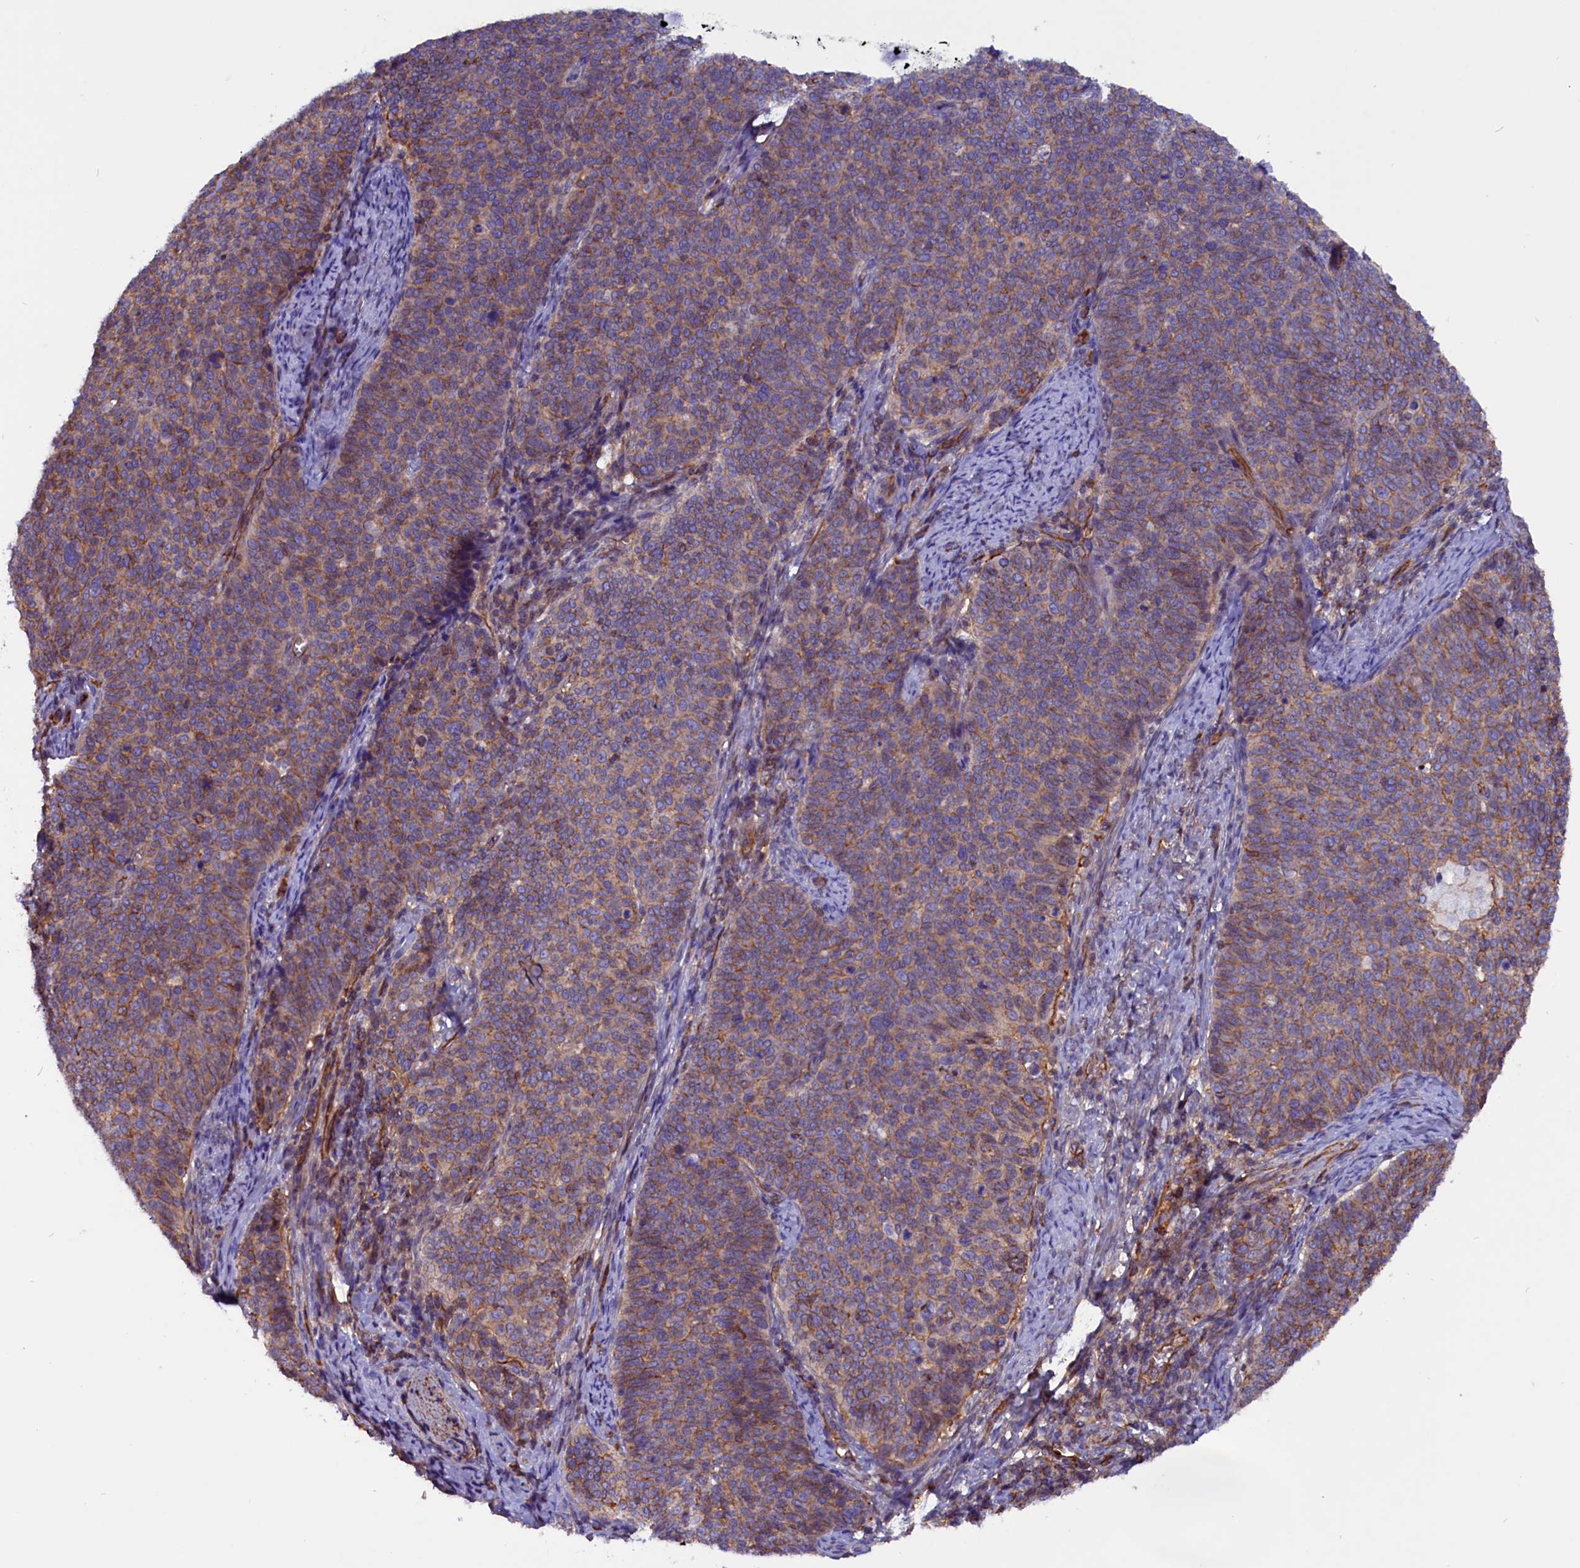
{"staining": {"intensity": "moderate", "quantity": "25%-75%", "location": "cytoplasmic/membranous"}, "tissue": "cervical cancer", "cell_type": "Tumor cells", "image_type": "cancer", "snomed": [{"axis": "morphology", "description": "Normal tissue, NOS"}, {"axis": "morphology", "description": "Squamous cell carcinoma, NOS"}, {"axis": "topography", "description": "Cervix"}], "caption": "Protein expression analysis of human cervical cancer reveals moderate cytoplasmic/membranous expression in about 25%-75% of tumor cells.", "gene": "ZNF749", "patient": {"sex": "female", "age": 39}}